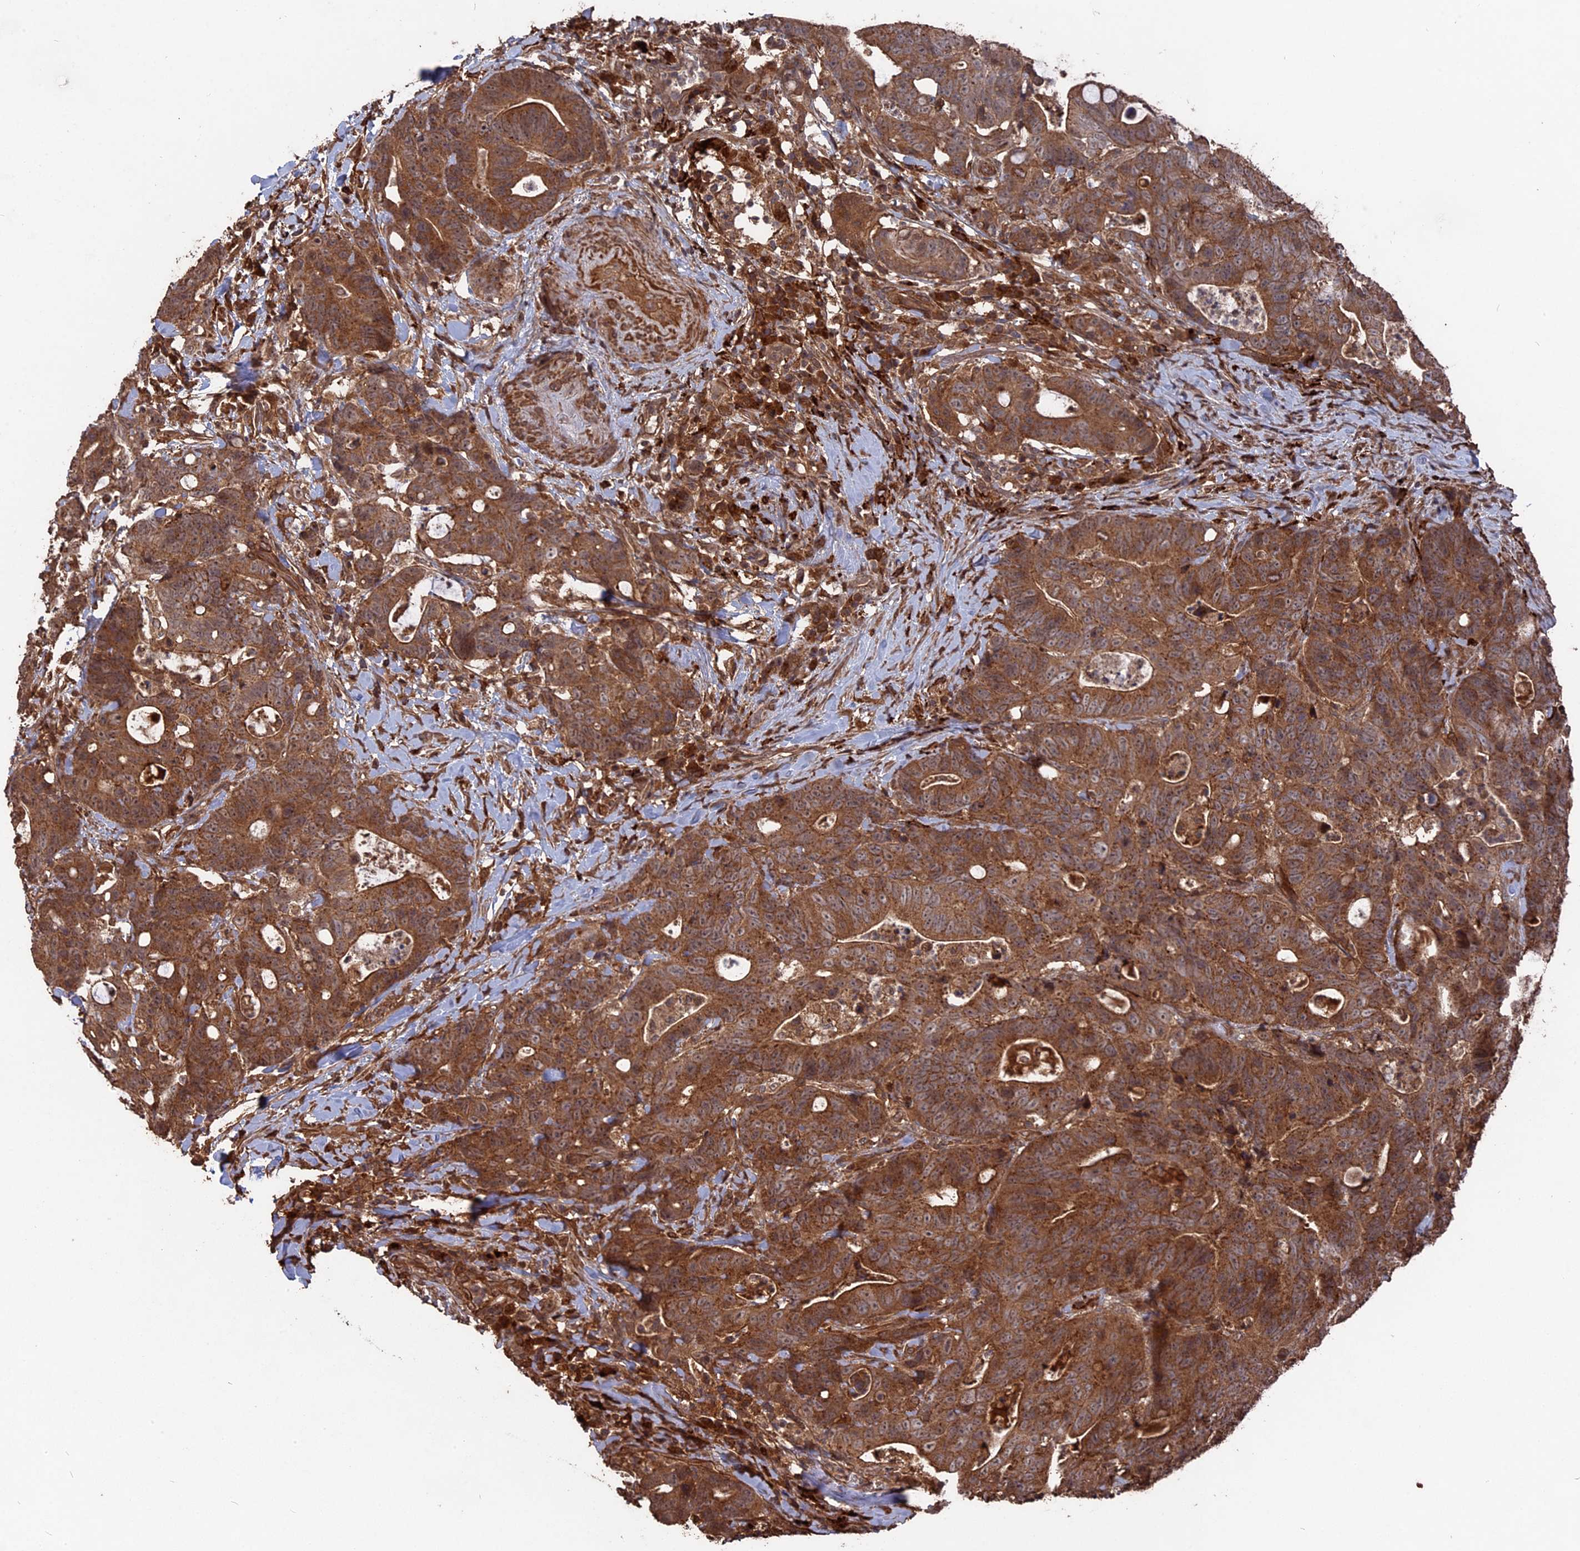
{"staining": {"intensity": "strong", "quantity": ">75%", "location": "cytoplasmic/membranous"}, "tissue": "colorectal cancer", "cell_type": "Tumor cells", "image_type": "cancer", "snomed": [{"axis": "morphology", "description": "Adenocarcinoma, NOS"}, {"axis": "topography", "description": "Colon"}], "caption": "This image exhibits immunohistochemistry staining of human colorectal cancer, with high strong cytoplasmic/membranous expression in approximately >75% of tumor cells.", "gene": "TELO2", "patient": {"sex": "female", "age": 82}}